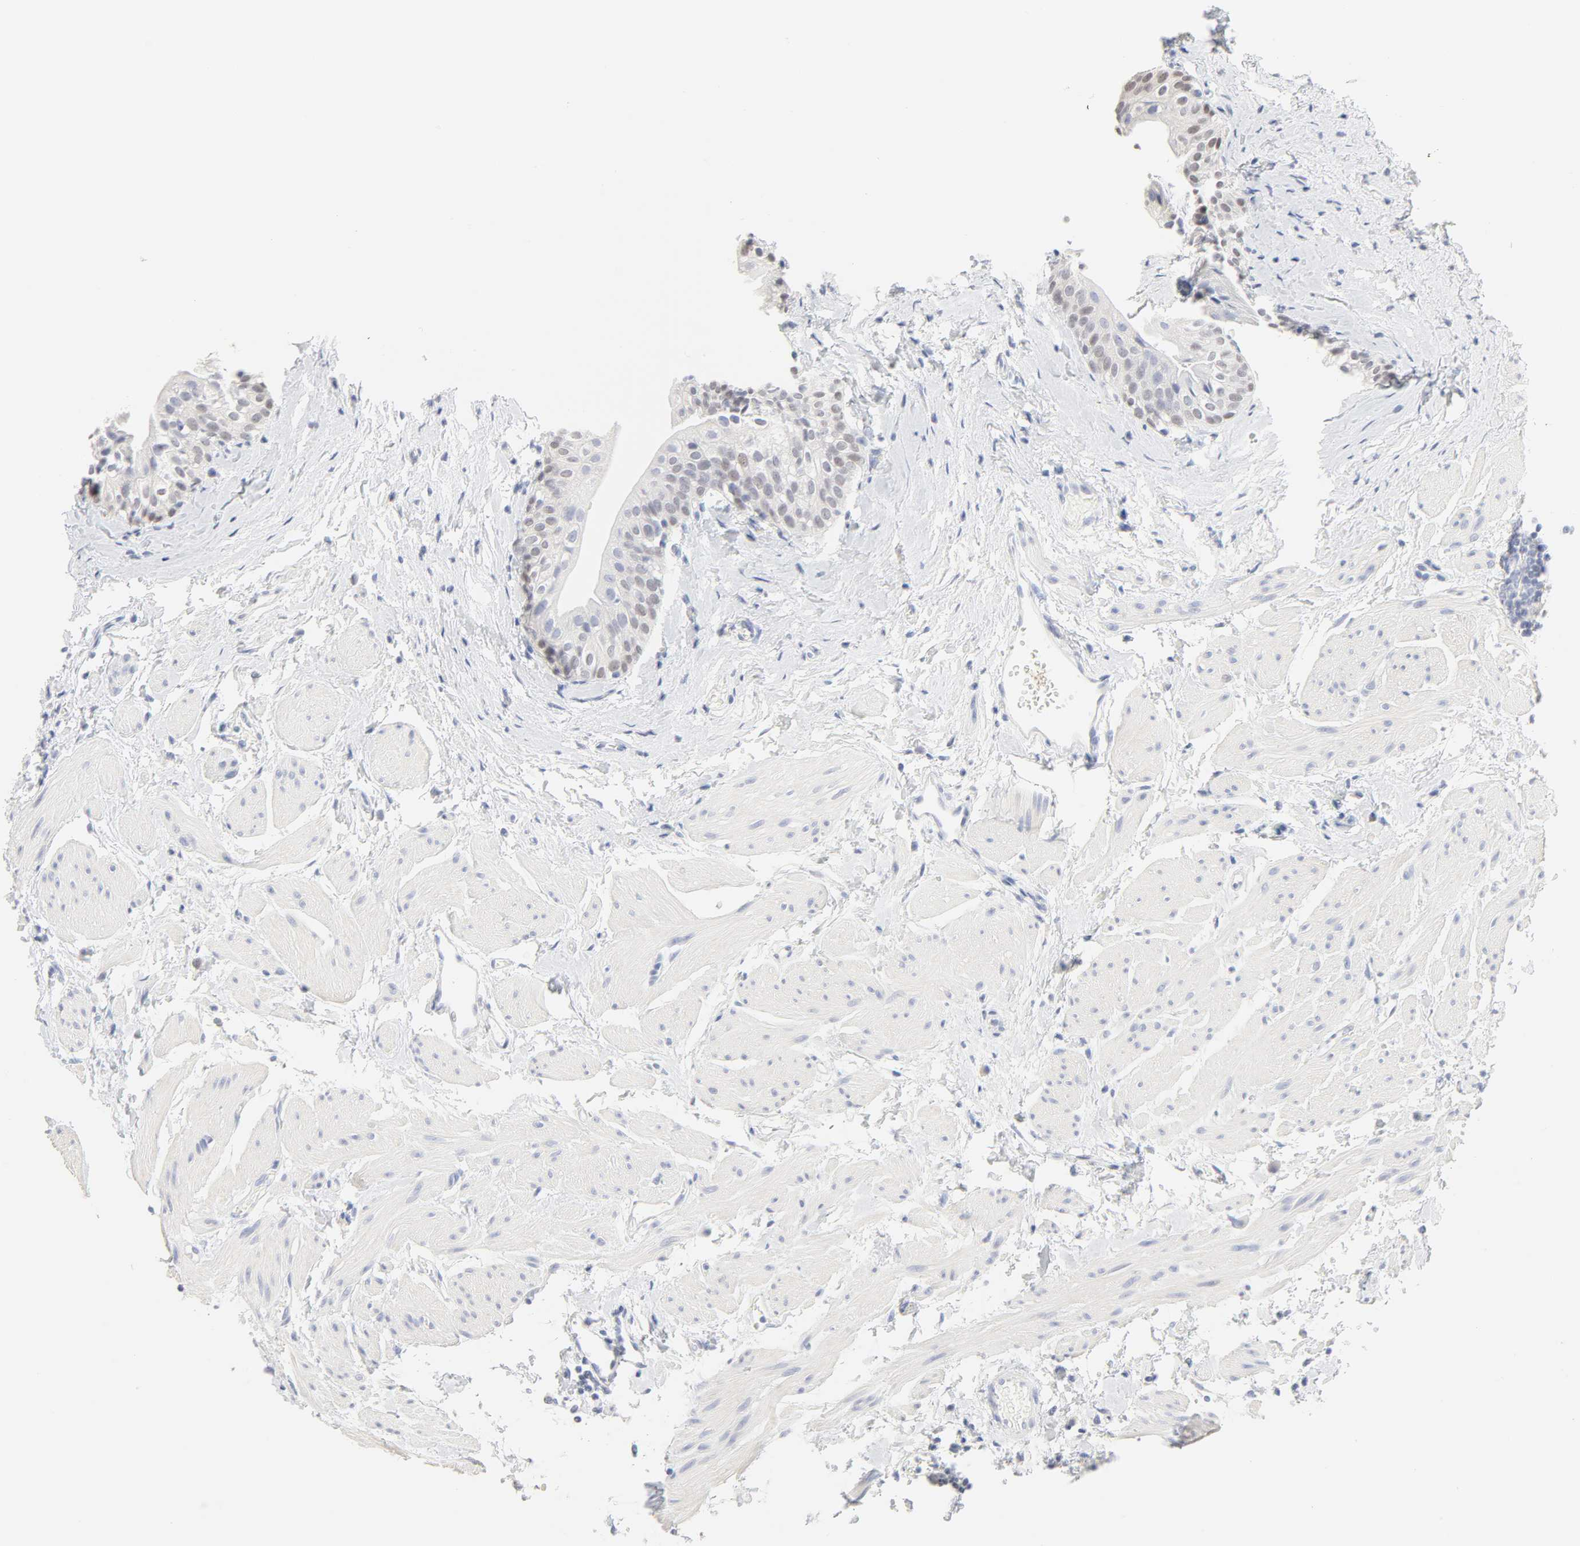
{"staining": {"intensity": "weak", "quantity": "<25%", "location": "cytoplasmic/membranous"}, "tissue": "urinary bladder", "cell_type": "Urothelial cells", "image_type": "normal", "snomed": [{"axis": "morphology", "description": "Normal tissue, NOS"}, {"axis": "topography", "description": "Urinary bladder"}], "caption": "A high-resolution histopathology image shows immunohistochemistry staining of normal urinary bladder, which exhibits no significant positivity in urothelial cells. The staining was performed using DAB (3,3'-diaminobenzidine) to visualize the protein expression in brown, while the nuclei were stained in blue with hematoxylin (Magnification: 20x).", "gene": "FCGBP", "patient": {"sex": "male", "age": 59}}